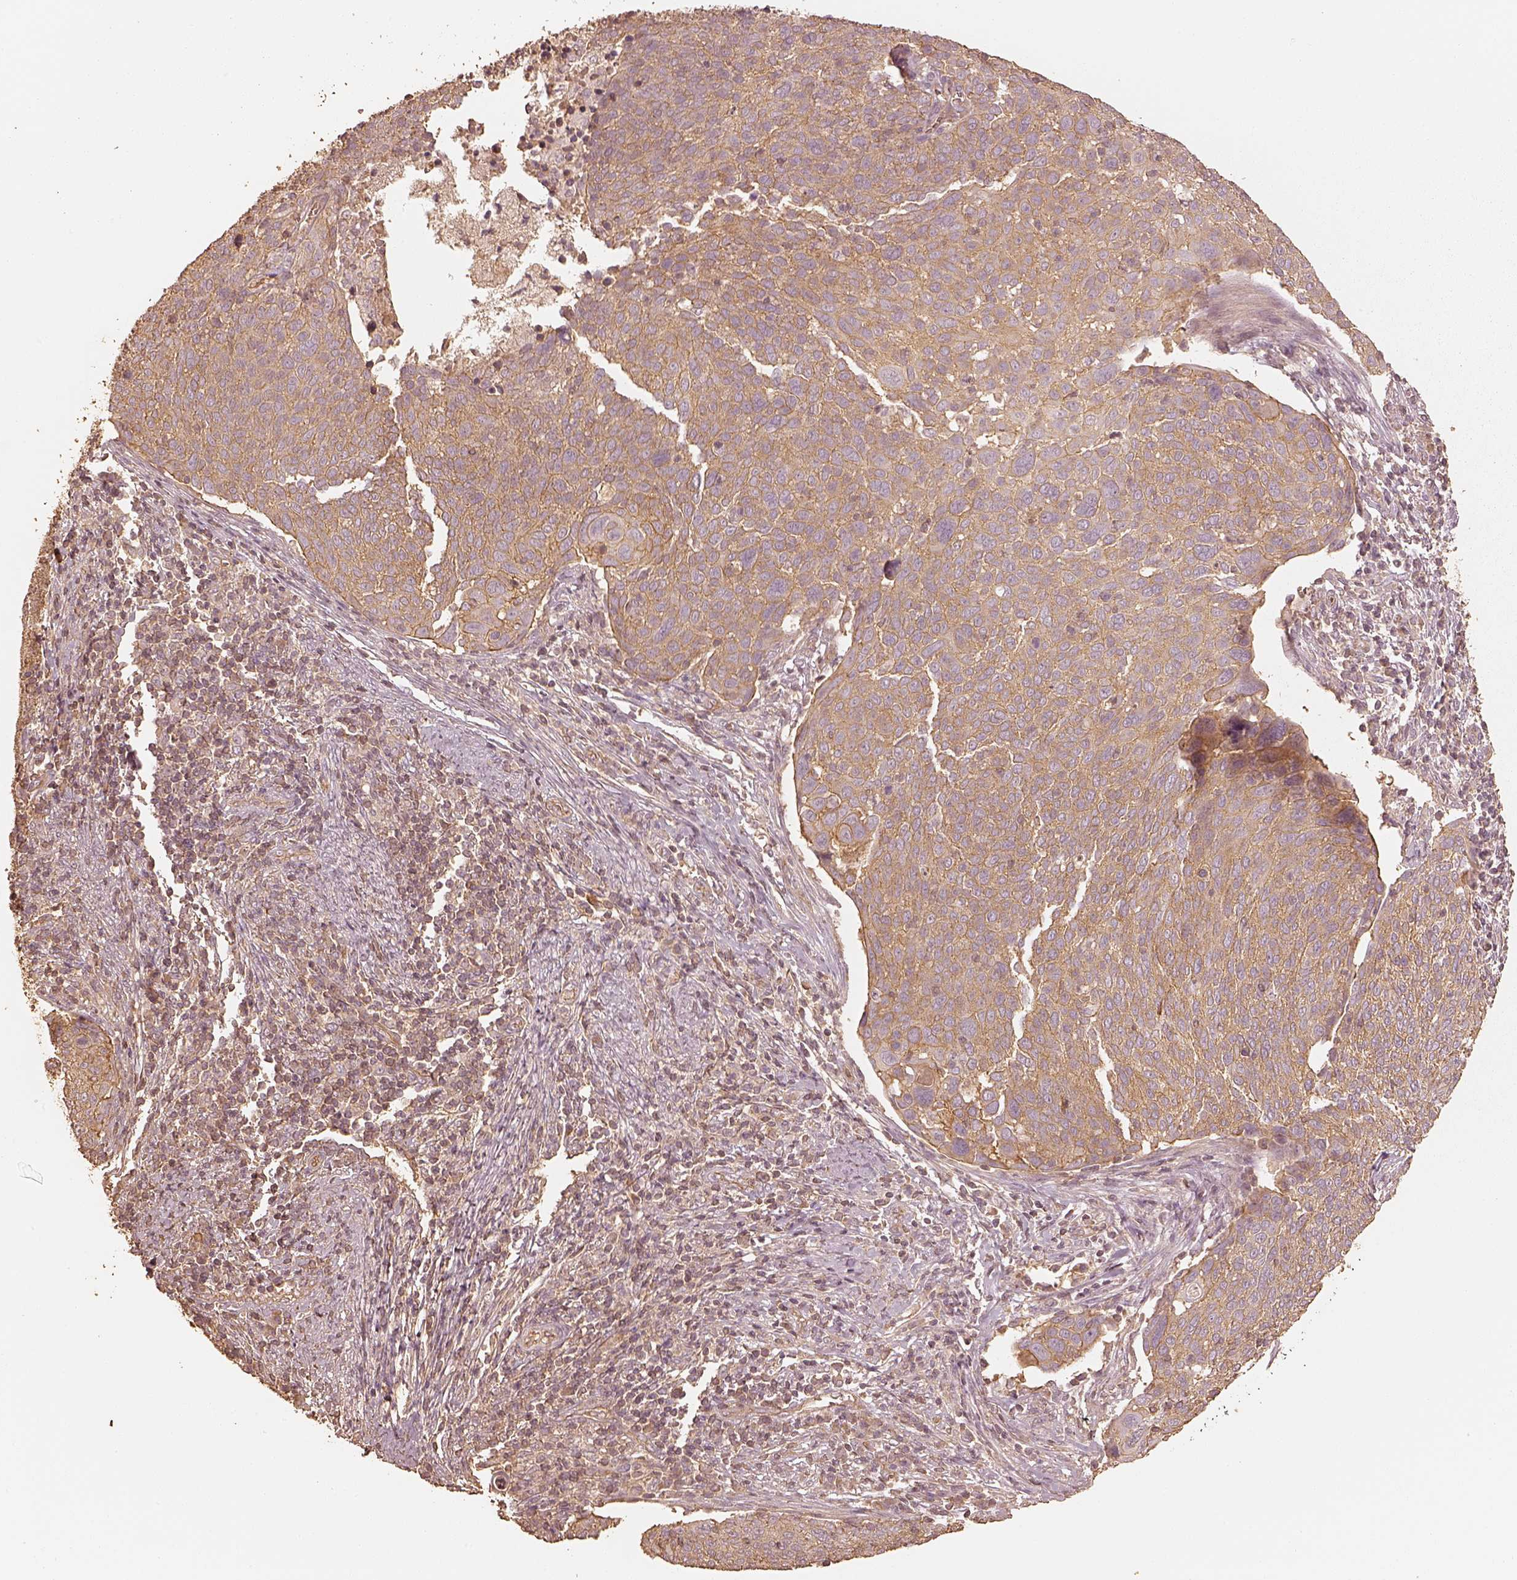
{"staining": {"intensity": "moderate", "quantity": "25%-75%", "location": "cytoplasmic/membranous"}, "tissue": "cervical cancer", "cell_type": "Tumor cells", "image_type": "cancer", "snomed": [{"axis": "morphology", "description": "Squamous cell carcinoma, NOS"}, {"axis": "topography", "description": "Cervix"}], "caption": "DAB immunohistochemical staining of human cervical cancer (squamous cell carcinoma) exhibits moderate cytoplasmic/membranous protein staining in approximately 25%-75% of tumor cells. The staining is performed using DAB brown chromogen to label protein expression. The nuclei are counter-stained blue using hematoxylin.", "gene": "WDR7", "patient": {"sex": "female", "age": 39}}